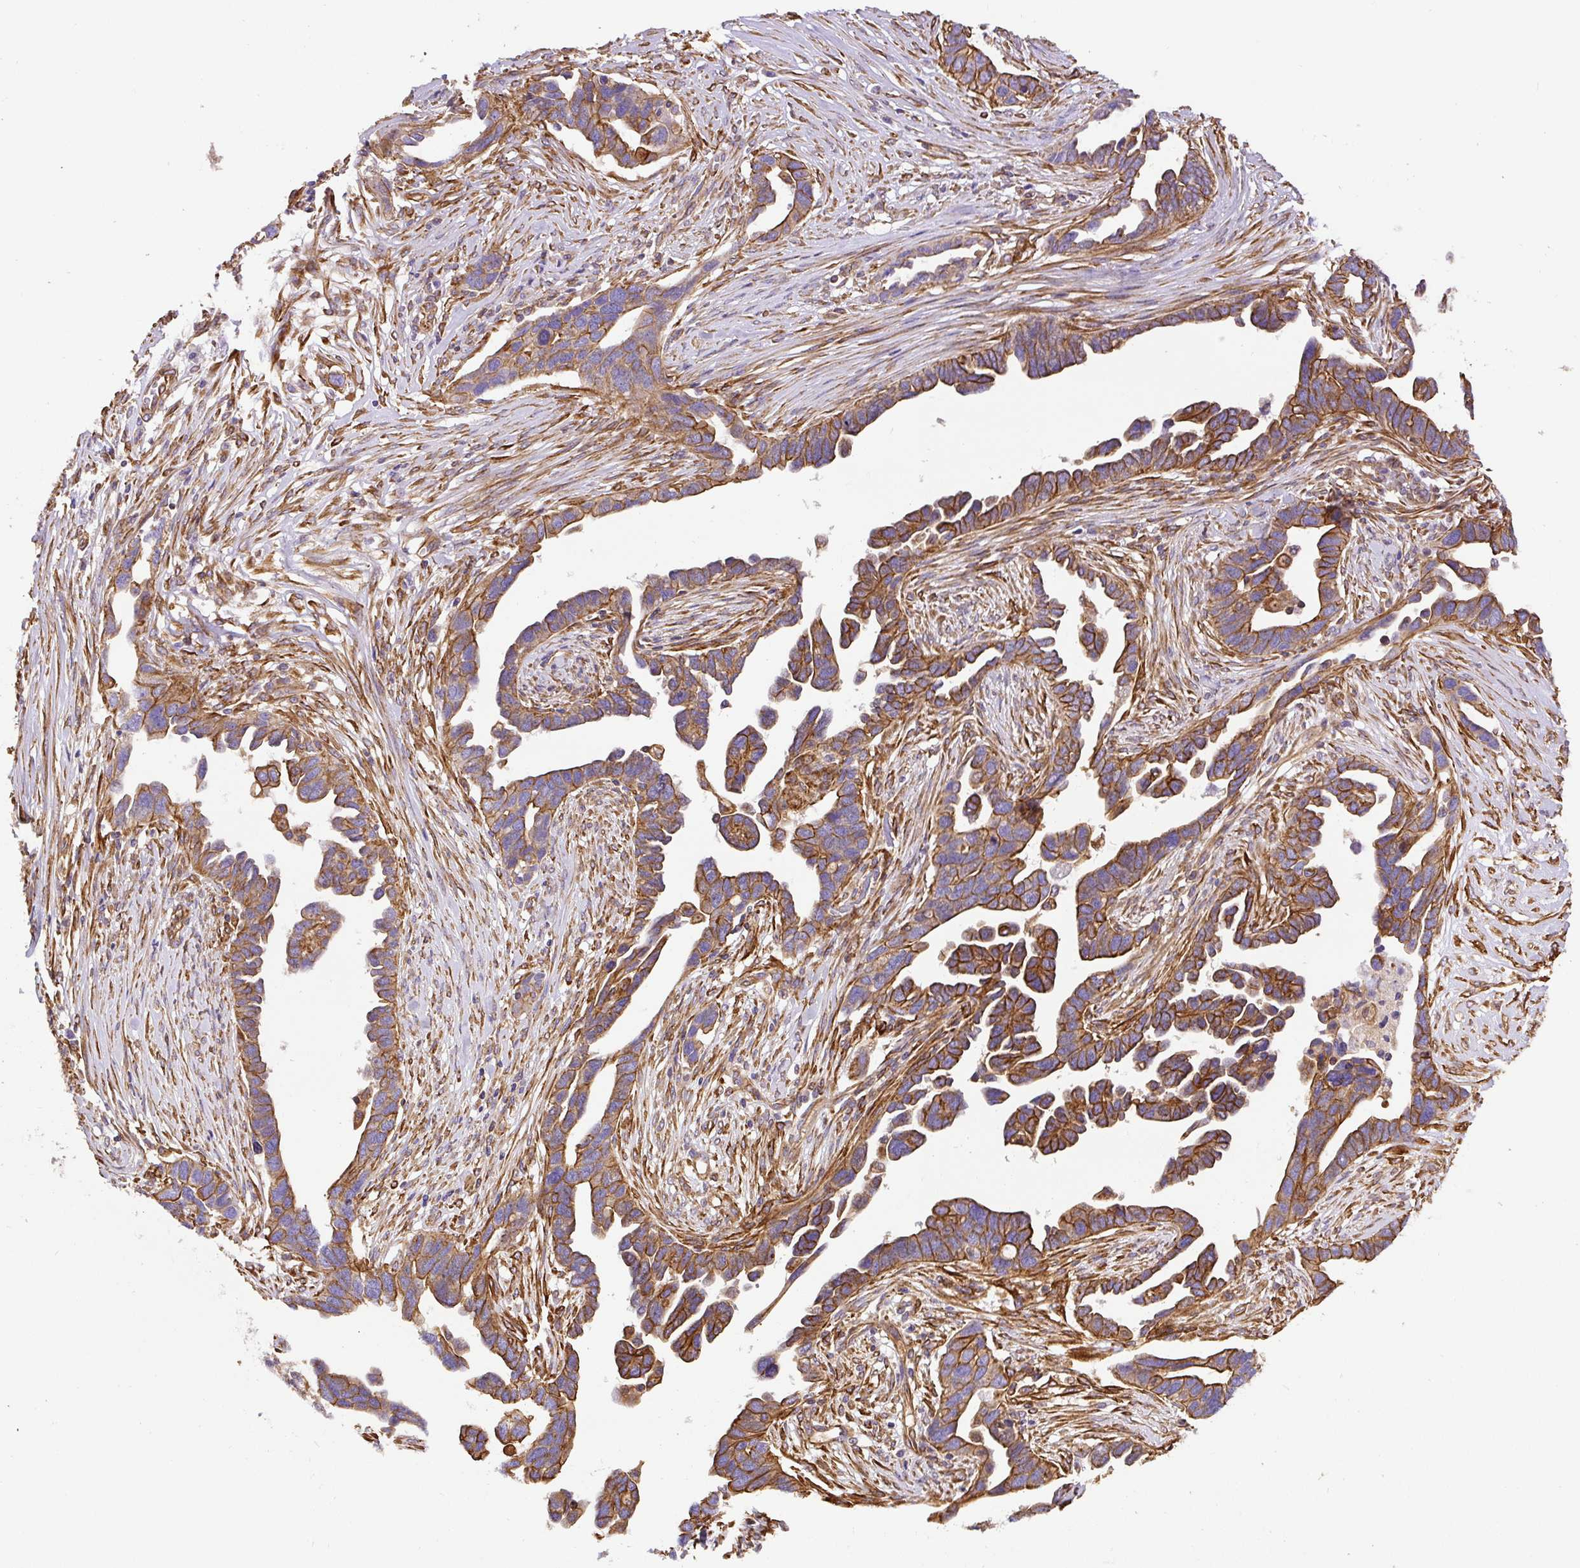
{"staining": {"intensity": "moderate", "quantity": ">75%", "location": "cytoplasmic/membranous"}, "tissue": "ovarian cancer", "cell_type": "Tumor cells", "image_type": "cancer", "snomed": [{"axis": "morphology", "description": "Cystadenocarcinoma, serous, NOS"}, {"axis": "topography", "description": "Ovary"}], "caption": "Protein expression analysis of serous cystadenocarcinoma (ovarian) reveals moderate cytoplasmic/membranous expression in about >75% of tumor cells. Immunohistochemistry stains the protein of interest in brown and the nuclei are stained blue.", "gene": "DCTN1", "patient": {"sex": "female", "age": 54}}